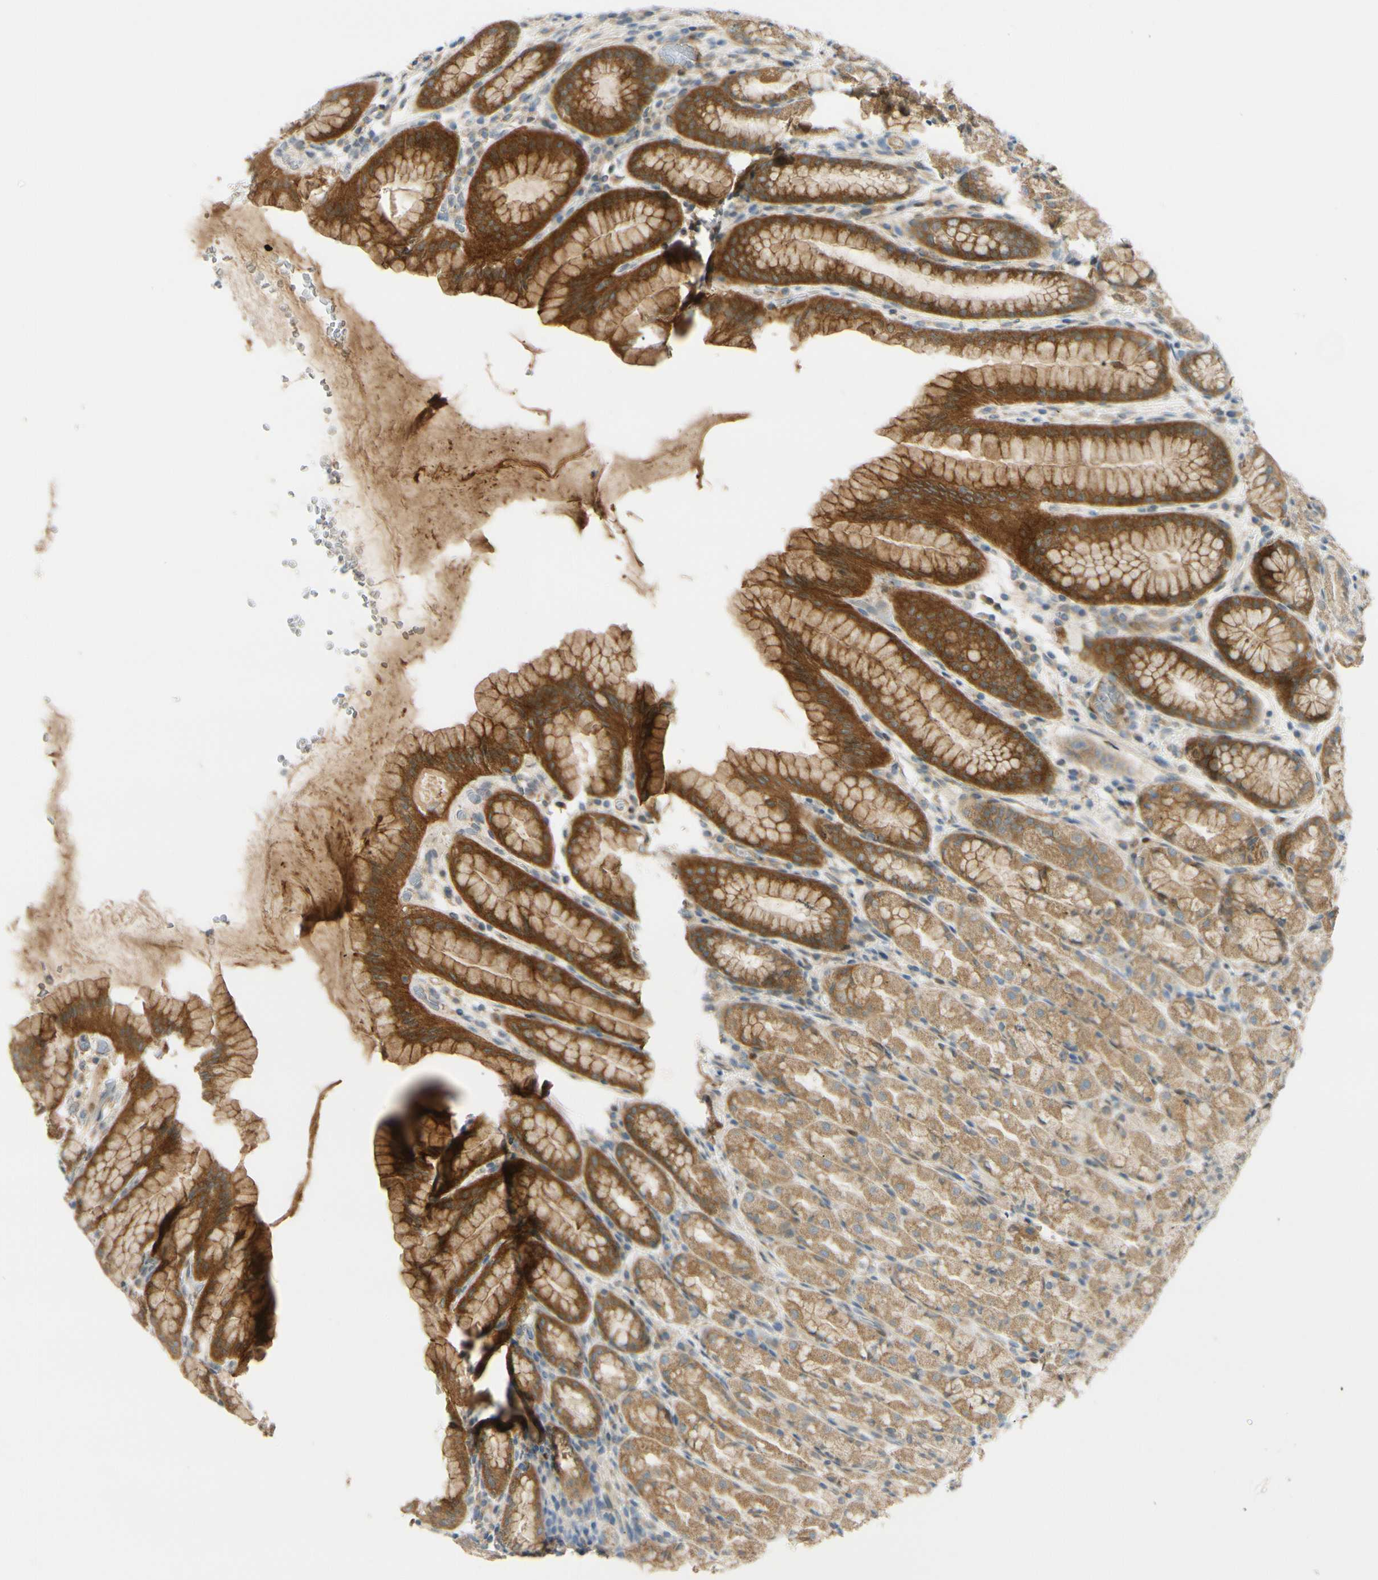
{"staining": {"intensity": "strong", "quantity": ">75%", "location": "cytoplasmic/membranous"}, "tissue": "stomach", "cell_type": "Glandular cells", "image_type": "normal", "snomed": [{"axis": "morphology", "description": "Normal tissue, NOS"}, {"axis": "topography", "description": "Stomach, upper"}], "caption": "Protein staining of normal stomach displays strong cytoplasmic/membranous expression in about >75% of glandular cells. The protein of interest is stained brown, and the nuclei are stained in blue (DAB IHC with brightfield microscopy, high magnification).", "gene": "FHL2", "patient": {"sex": "male", "age": 68}}